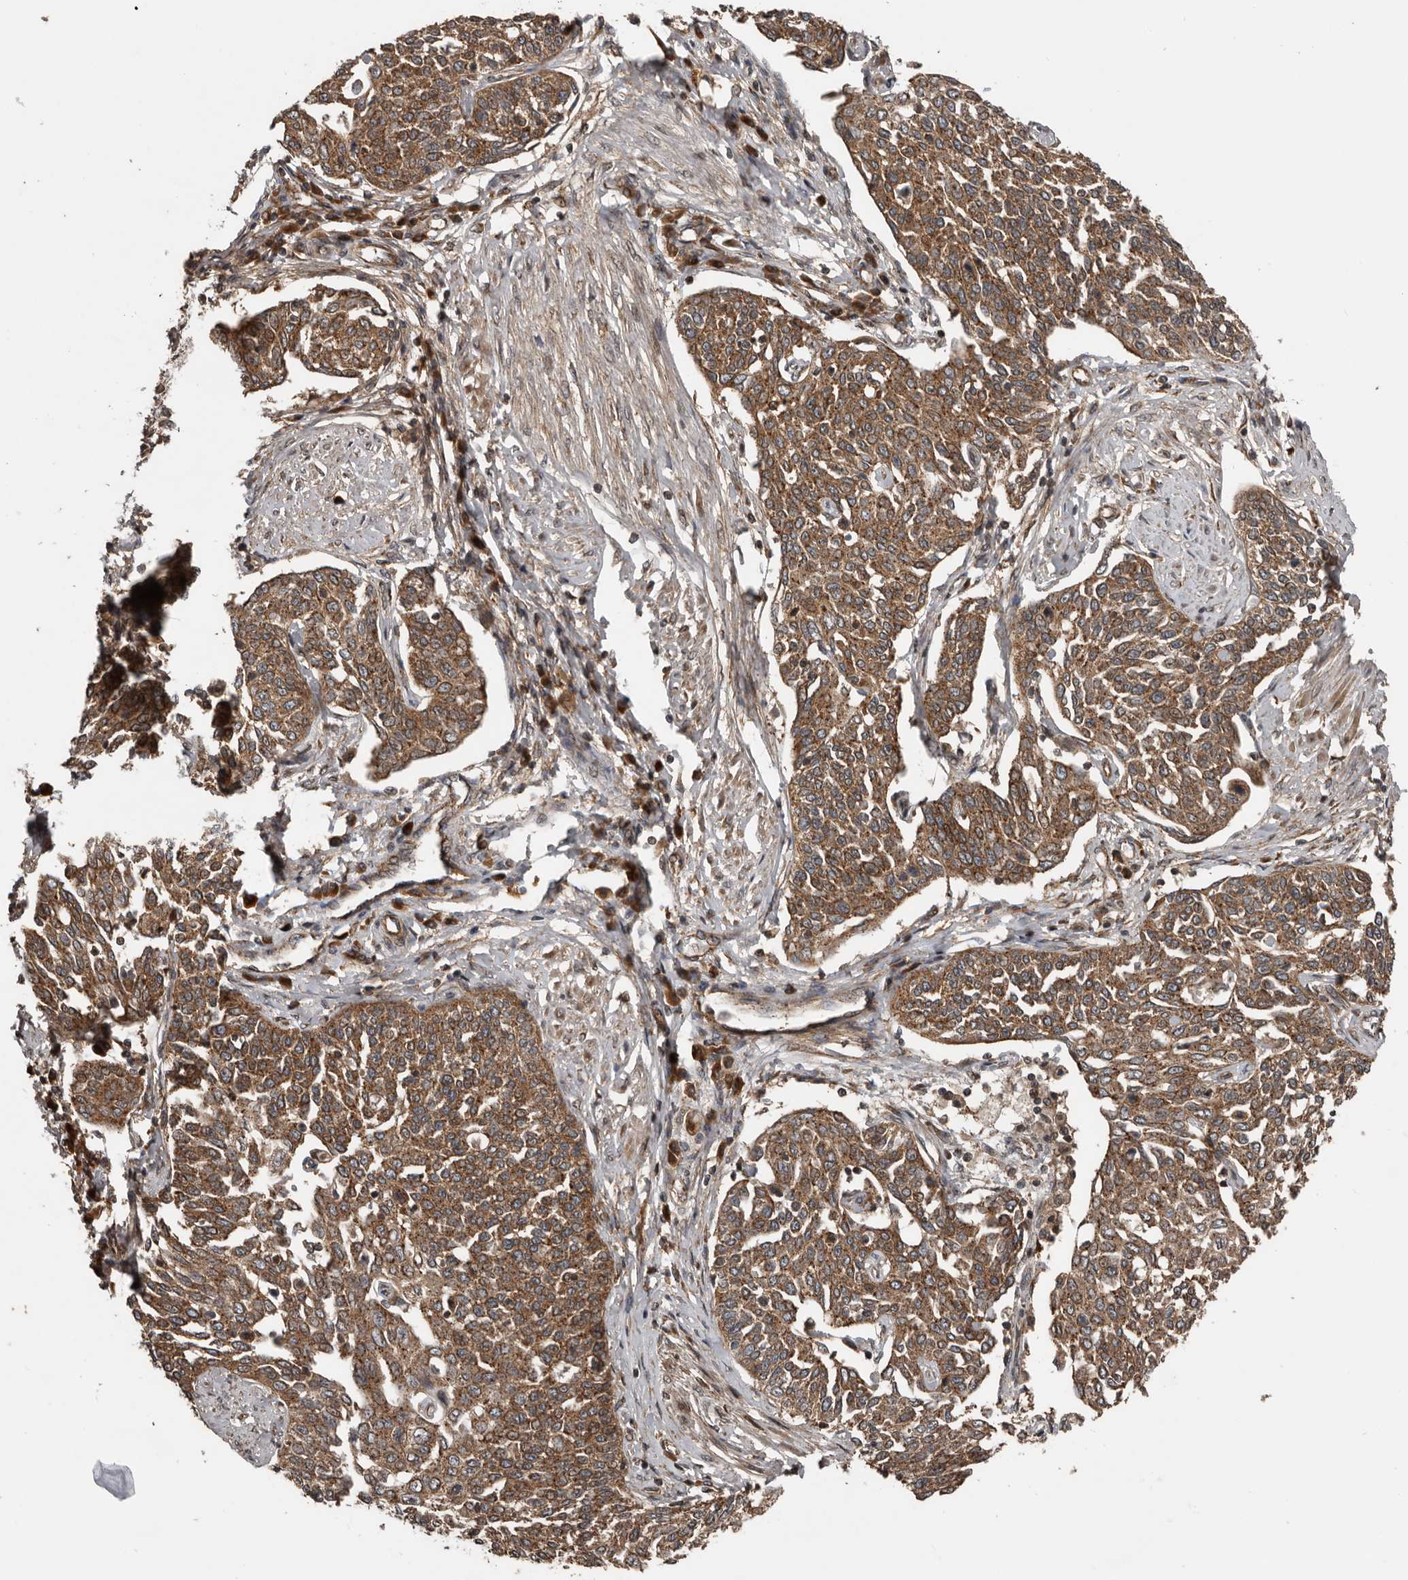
{"staining": {"intensity": "moderate", "quantity": ">75%", "location": "cytoplasmic/membranous"}, "tissue": "cervical cancer", "cell_type": "Tumor cells", "image_type": "cancer", "snomed": [{"axis": "morphology", "description": "Squamous cell carcinoma, NOS"}, {"axis": "topography", "description": "Cervix"}], "caption": "An IHC image of tumor tissue is shown. Protein staining in brown shows moderate cytoplasmic/membranous positivity in squamous cell carcinoma (cervical) within tumor cells.", "gene": "CCDC190", "patient": {"sex": "female", "age": 34}}